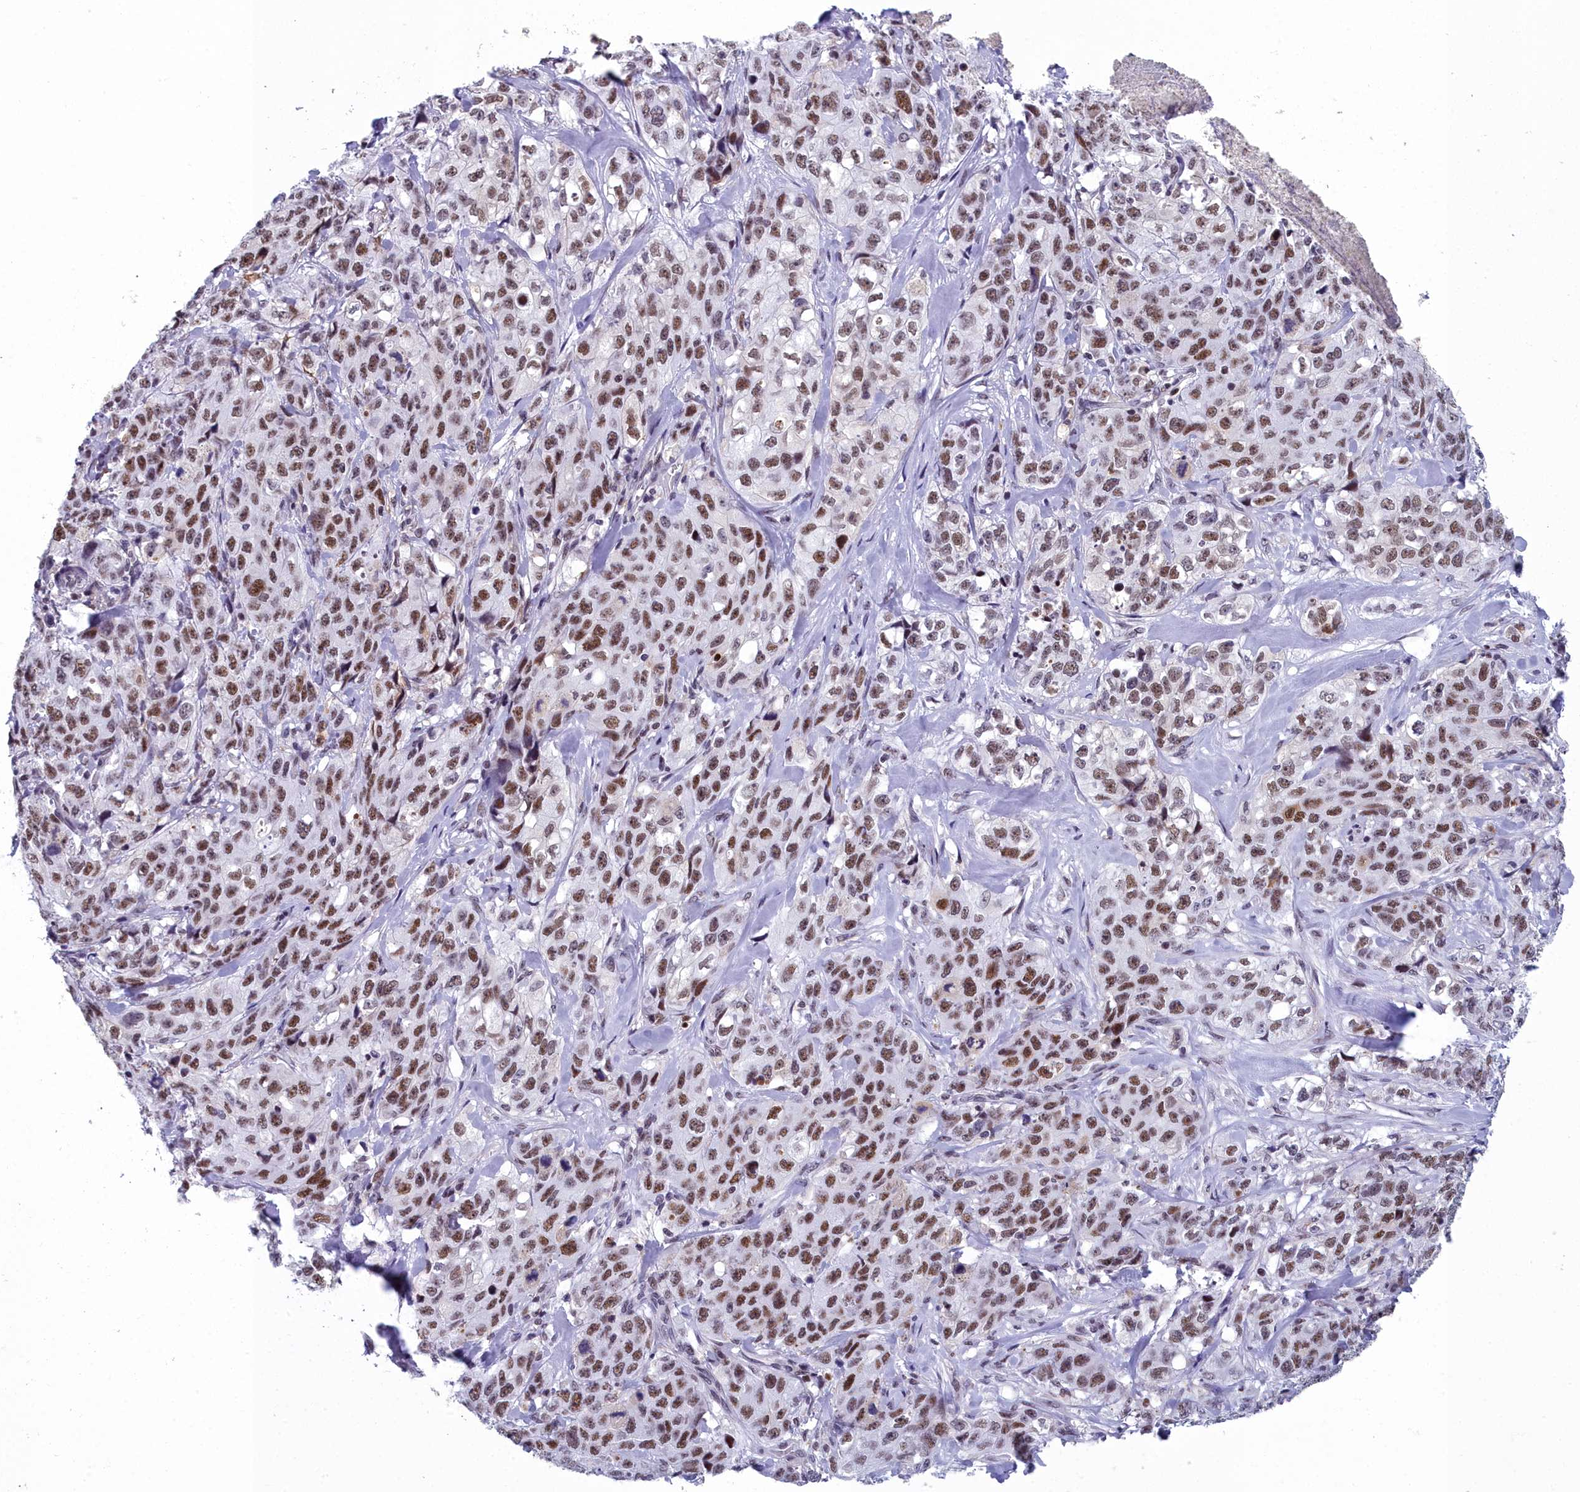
{"staining": {"intensity": "moderate", "quantity": ">75%", "location": "nuclear"}, "tissue": "stomach cancer", "cell_type": "Tumor cells", "image_type": "cancer", "snomed": [{"axis": "morphology", "description": "Adenocarcinoma, NOS"}, {"axis": "topography", "description": "Stomach"}], "caption": "This image shows immunohistochemistry staining of adenocarcinoma (stomach), with medium moderate nuclear expression in approximately >75% of tumor cells.", "gene": "CCDC97", "patient": {"sex": "male", "age": 48}}